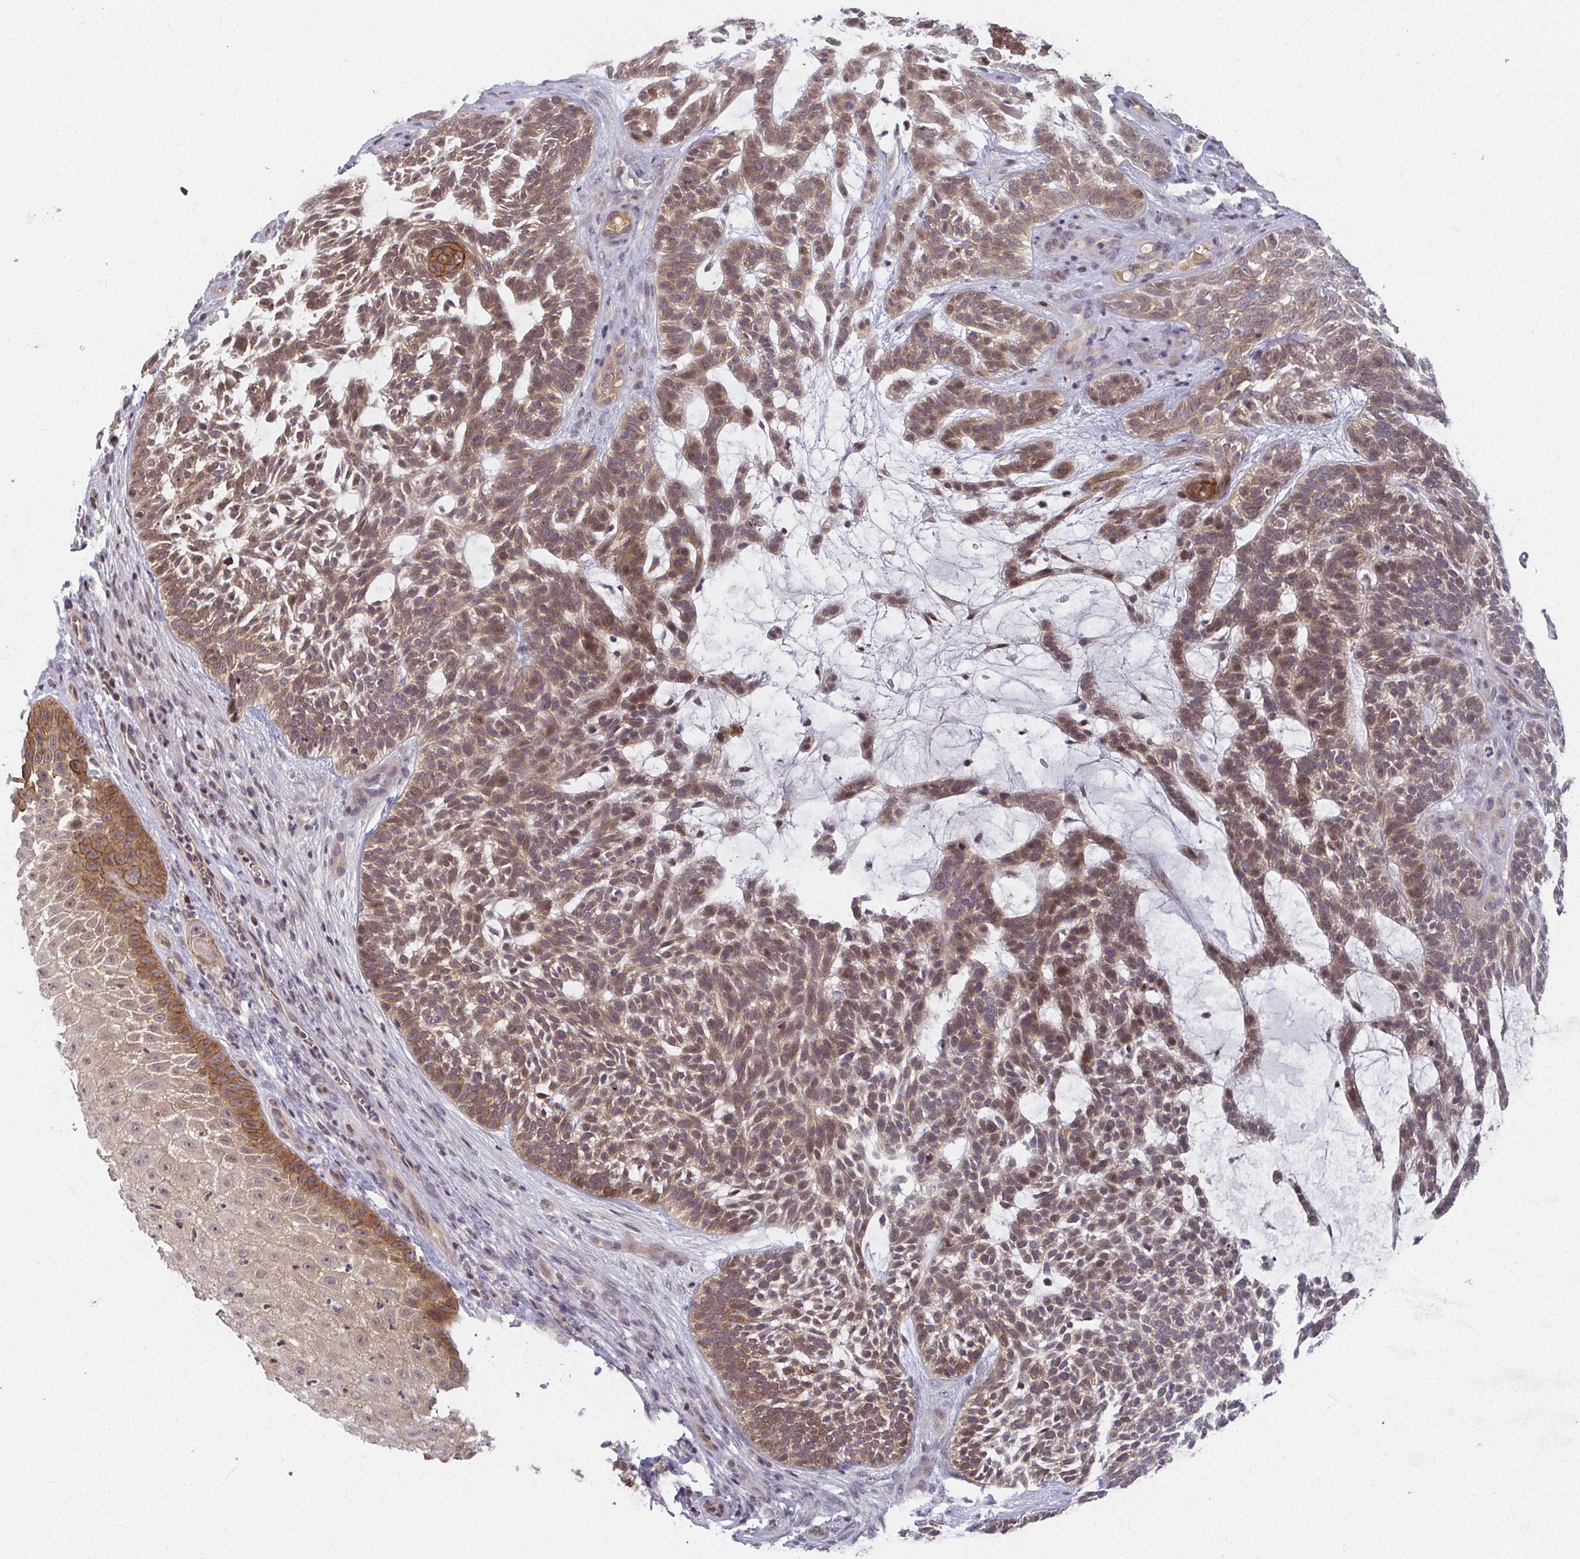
{"staining": {"intensity": "moderate", "quantity": ">75%", "location": "cytoplasmic/membranous"}, "tissue": "skin cancer", "cell_type": "Tumor cells", "image_type": "cancer", "snomed": [{"axis": "morphology", "description": "Basal cell carcinoma"}, {"axis": "topography", "description": "Skin"}, {"axis": "topography", "description": "Skin, foot"}], "caption": "The micrograph reveals staining of skin cancer, revealing moderate cytoplasmic/membranous protein positivity (brown color) within tumor cells. (DAB IHC, brown staining for protein, blue staining for nuclei).", "gene": "ANK3", "patient": {"sex": "female", "age": 77}}